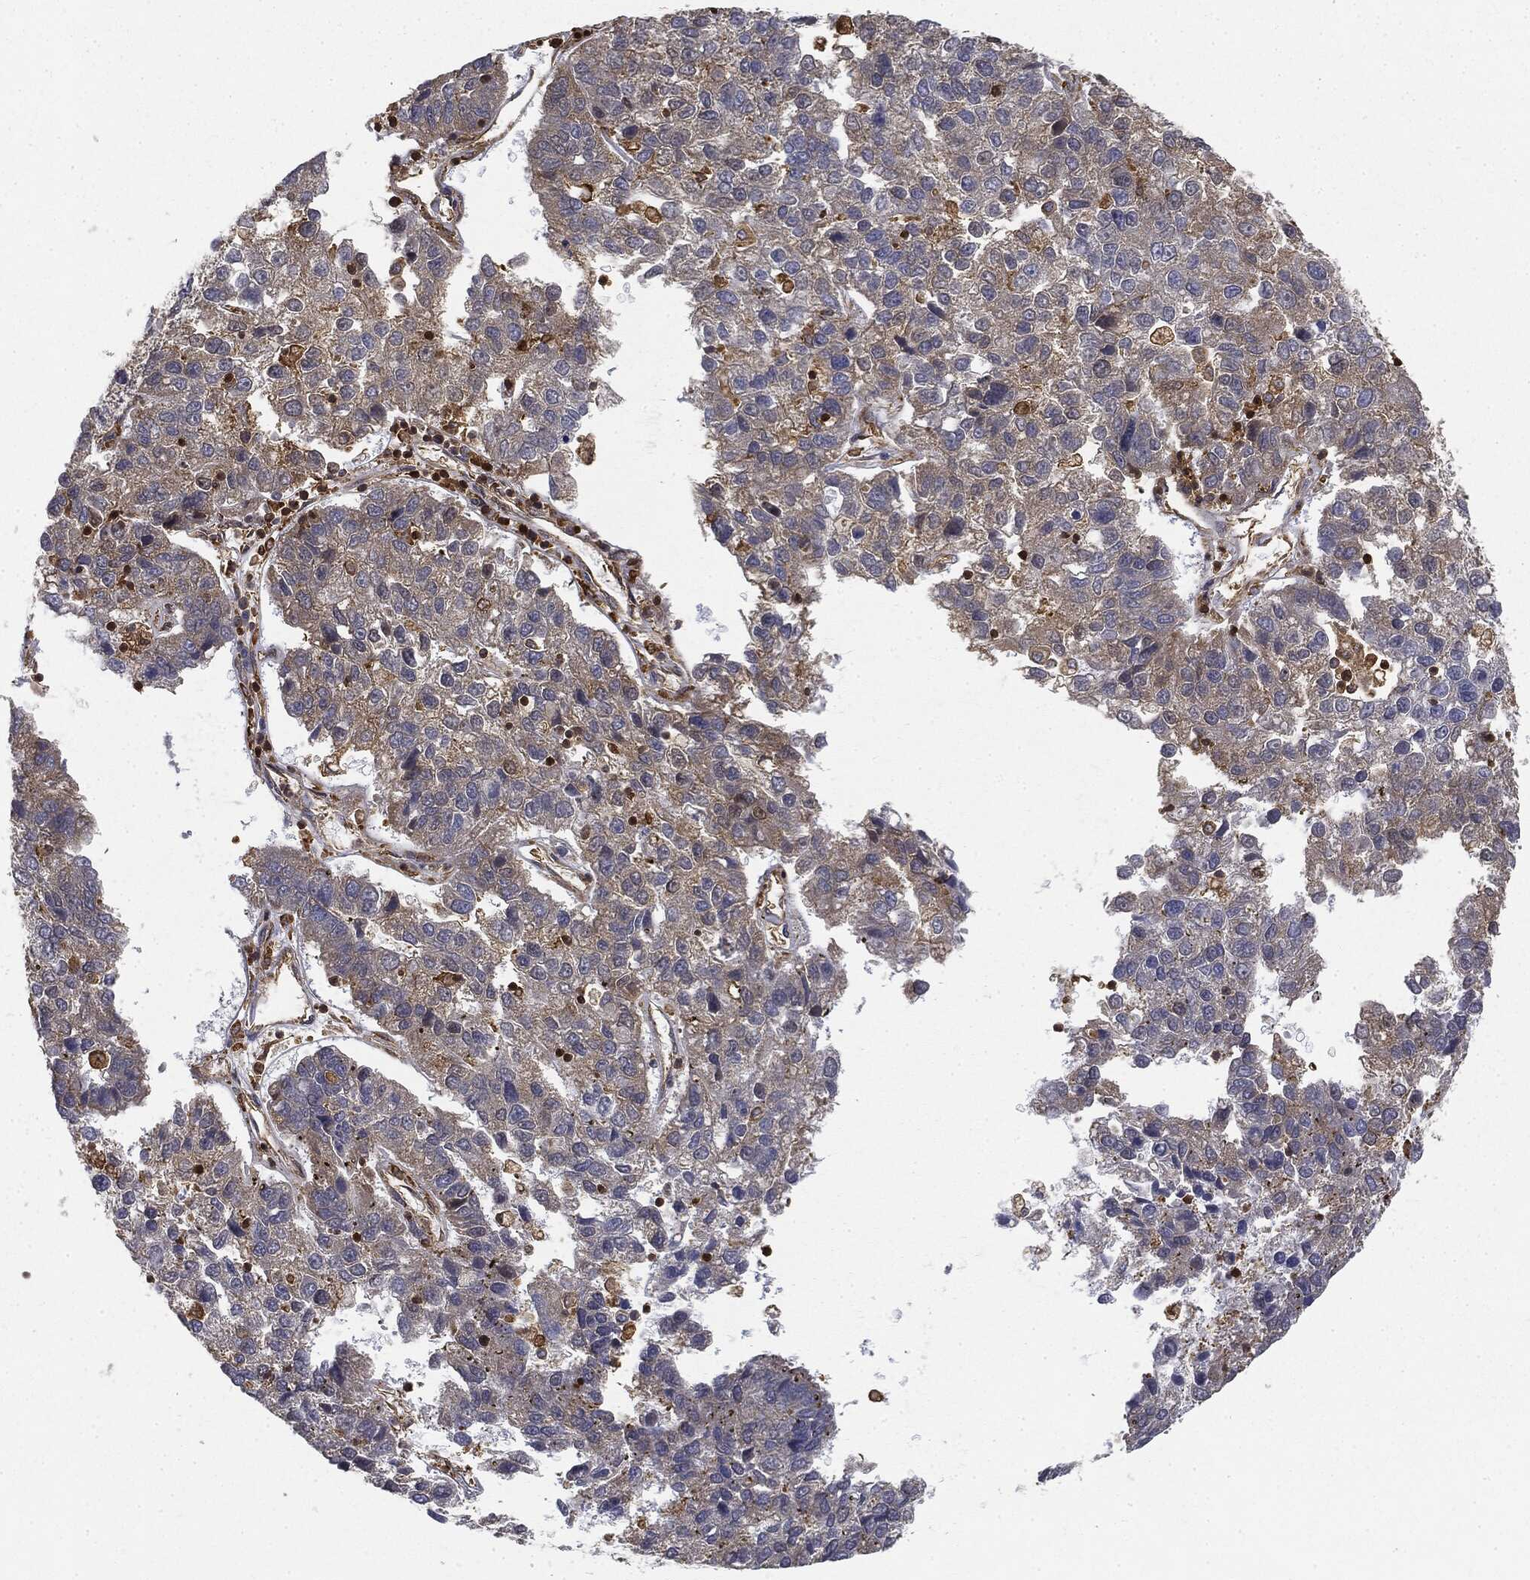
{"staining": {"intensity": "weak", "quantity": "25%-75%", "location": "cytoplasmic/membranous"}, "tissue": "pancreatic cancer", "cell_type": "Tumor cells", "image_type": "cancer", "snomed": [{"axis": "morphology", "description": "Adenocarcinoma, NOS"}, {"axis": "topography", "description": "Pancreas"}], "caption": "Weak cytoplasmic/membranous staining is seen in approximately 25%-75% of tumor cells in pancreatic adenocarcinoma.", "gene": "WDR1", "patient": {"sex": "female", "age": 61}}